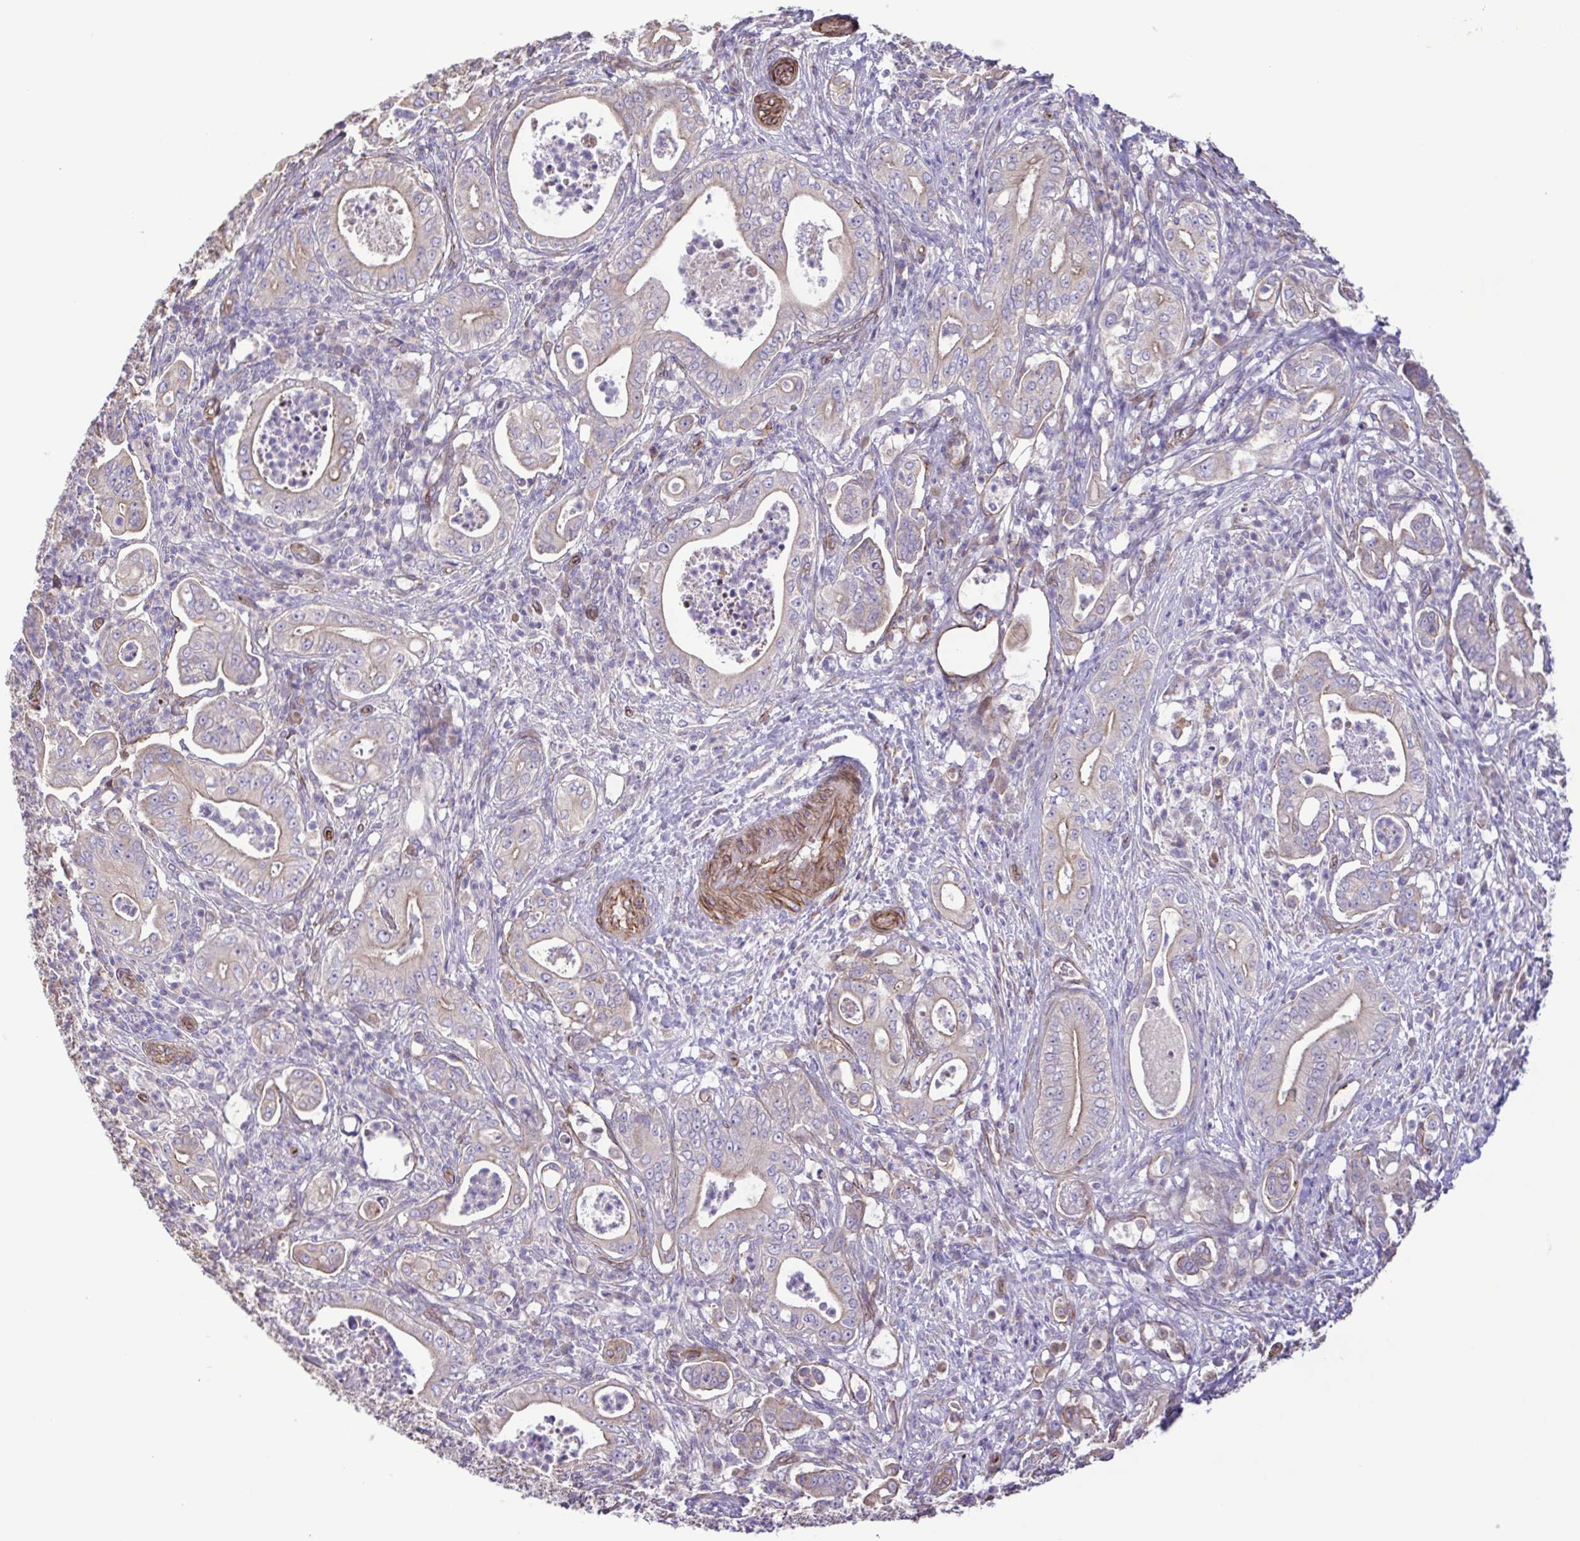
{"staining": {"intensity": "weak", "quantity": "25%-75%", "location": "cytoplasmic/membranous"}, "tissue": "pancreatic cancer", "cell_type": "Tumor cells", "image_type": "cancer", "snomed": [{"axis": "morphology", "description": "Adenocarcinoma, NOS"}, {"axis": "topography", "description": "Pancreas"}], "caption": "DAB (3,3'-diaminobenzidine) immunohistochemical staining of pancreatic cancer (adenocarcinoma) reveals weak cytoplasmic/membranous protein expression in approximately 25%-75% of tumor cells.", "gene": "FLT1", "patient": {"sex": "male", "age": 71}}